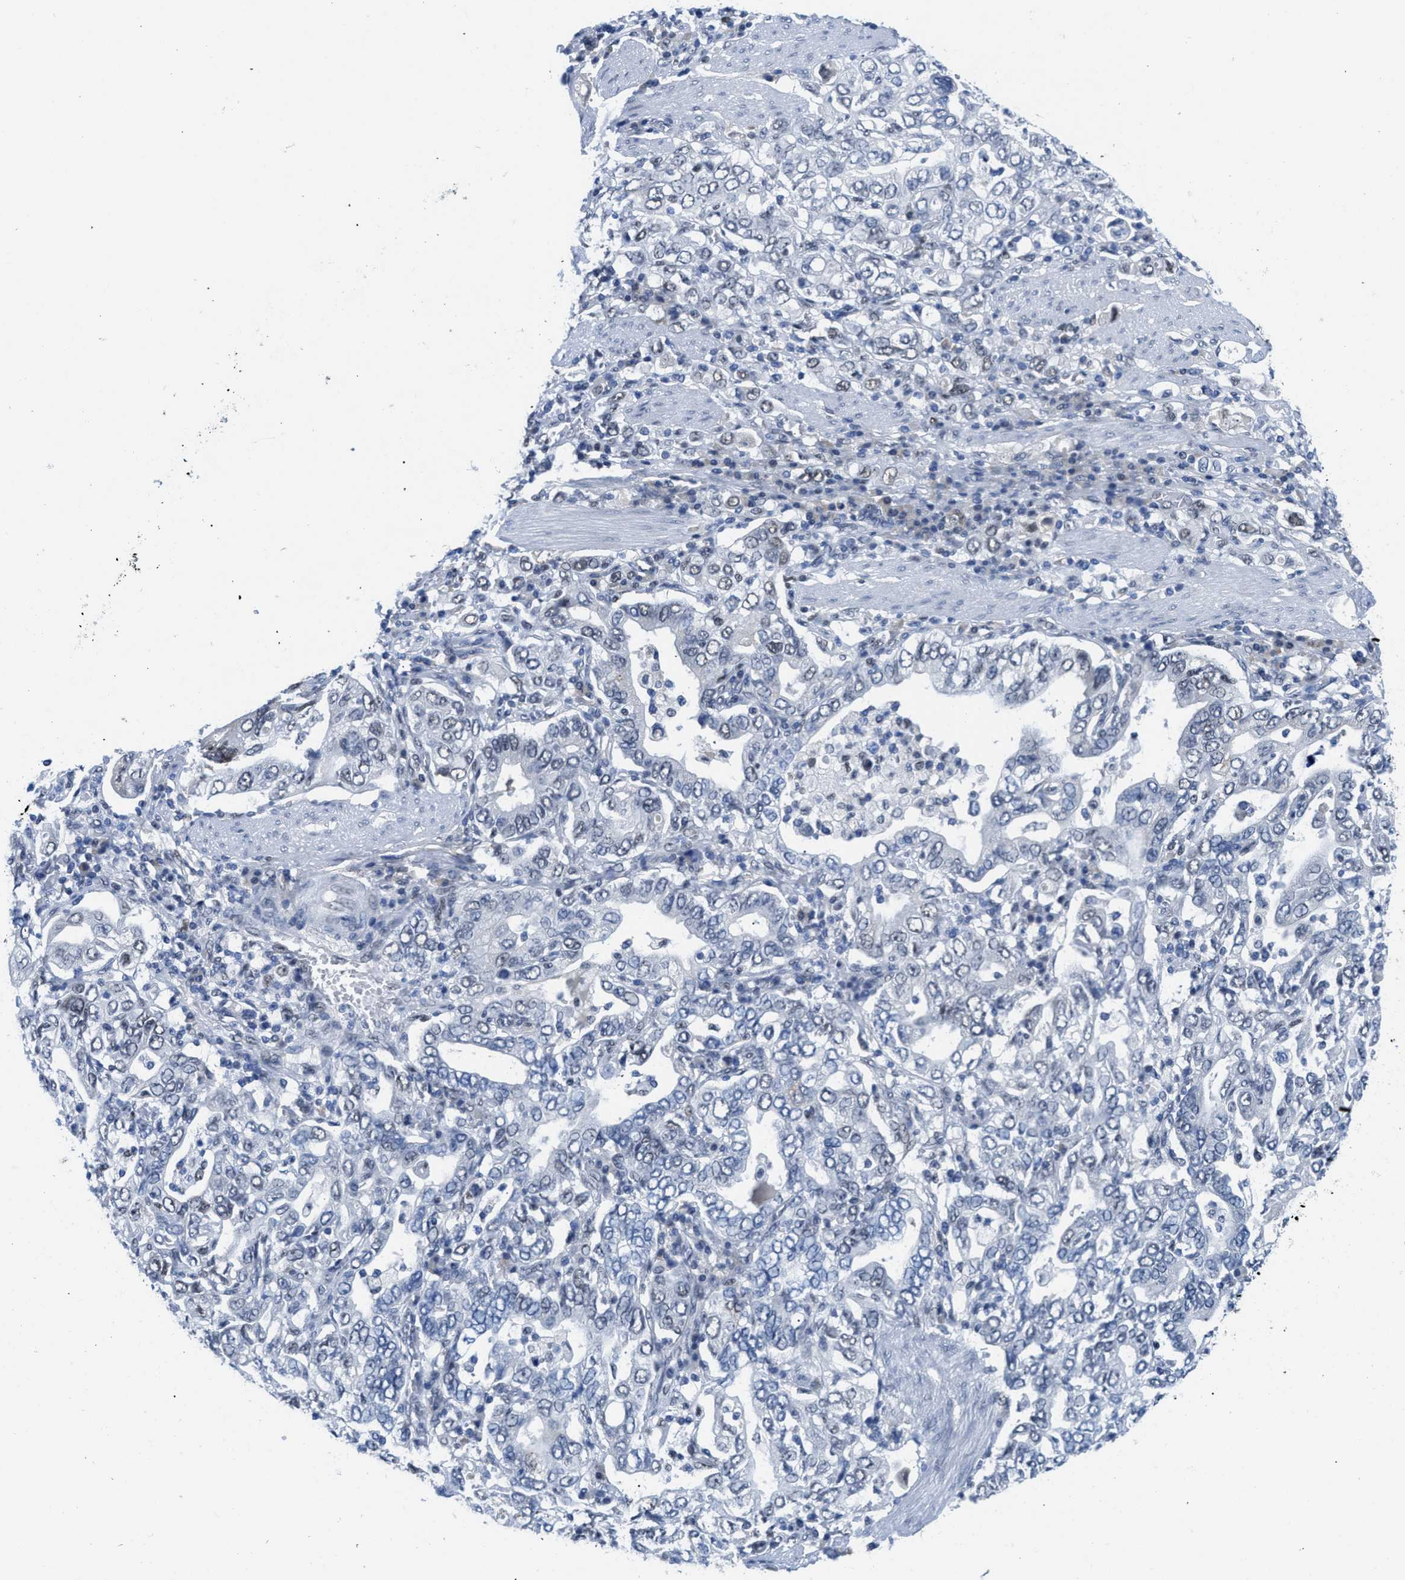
{"staining": {"intensity": "negative", "quantity": "none", "location": "none"}, "tissue": "stomach cancer", "cell_type": "Tumor cells", "image_type": "cancer", "snomed": [{"axis": "morphology", "description": "Adenocarcinoma, NOS"}, {"axis": "topography", "description": "Stomach, upper"}], "caption": "Adenocarcinoma (stomach) stained for a protein using immunohistochemistry (IHC) exhibits no staining tumor cells.", "gene": "SMARCAD1", "patient": {"sex": "male", "age": 62}}